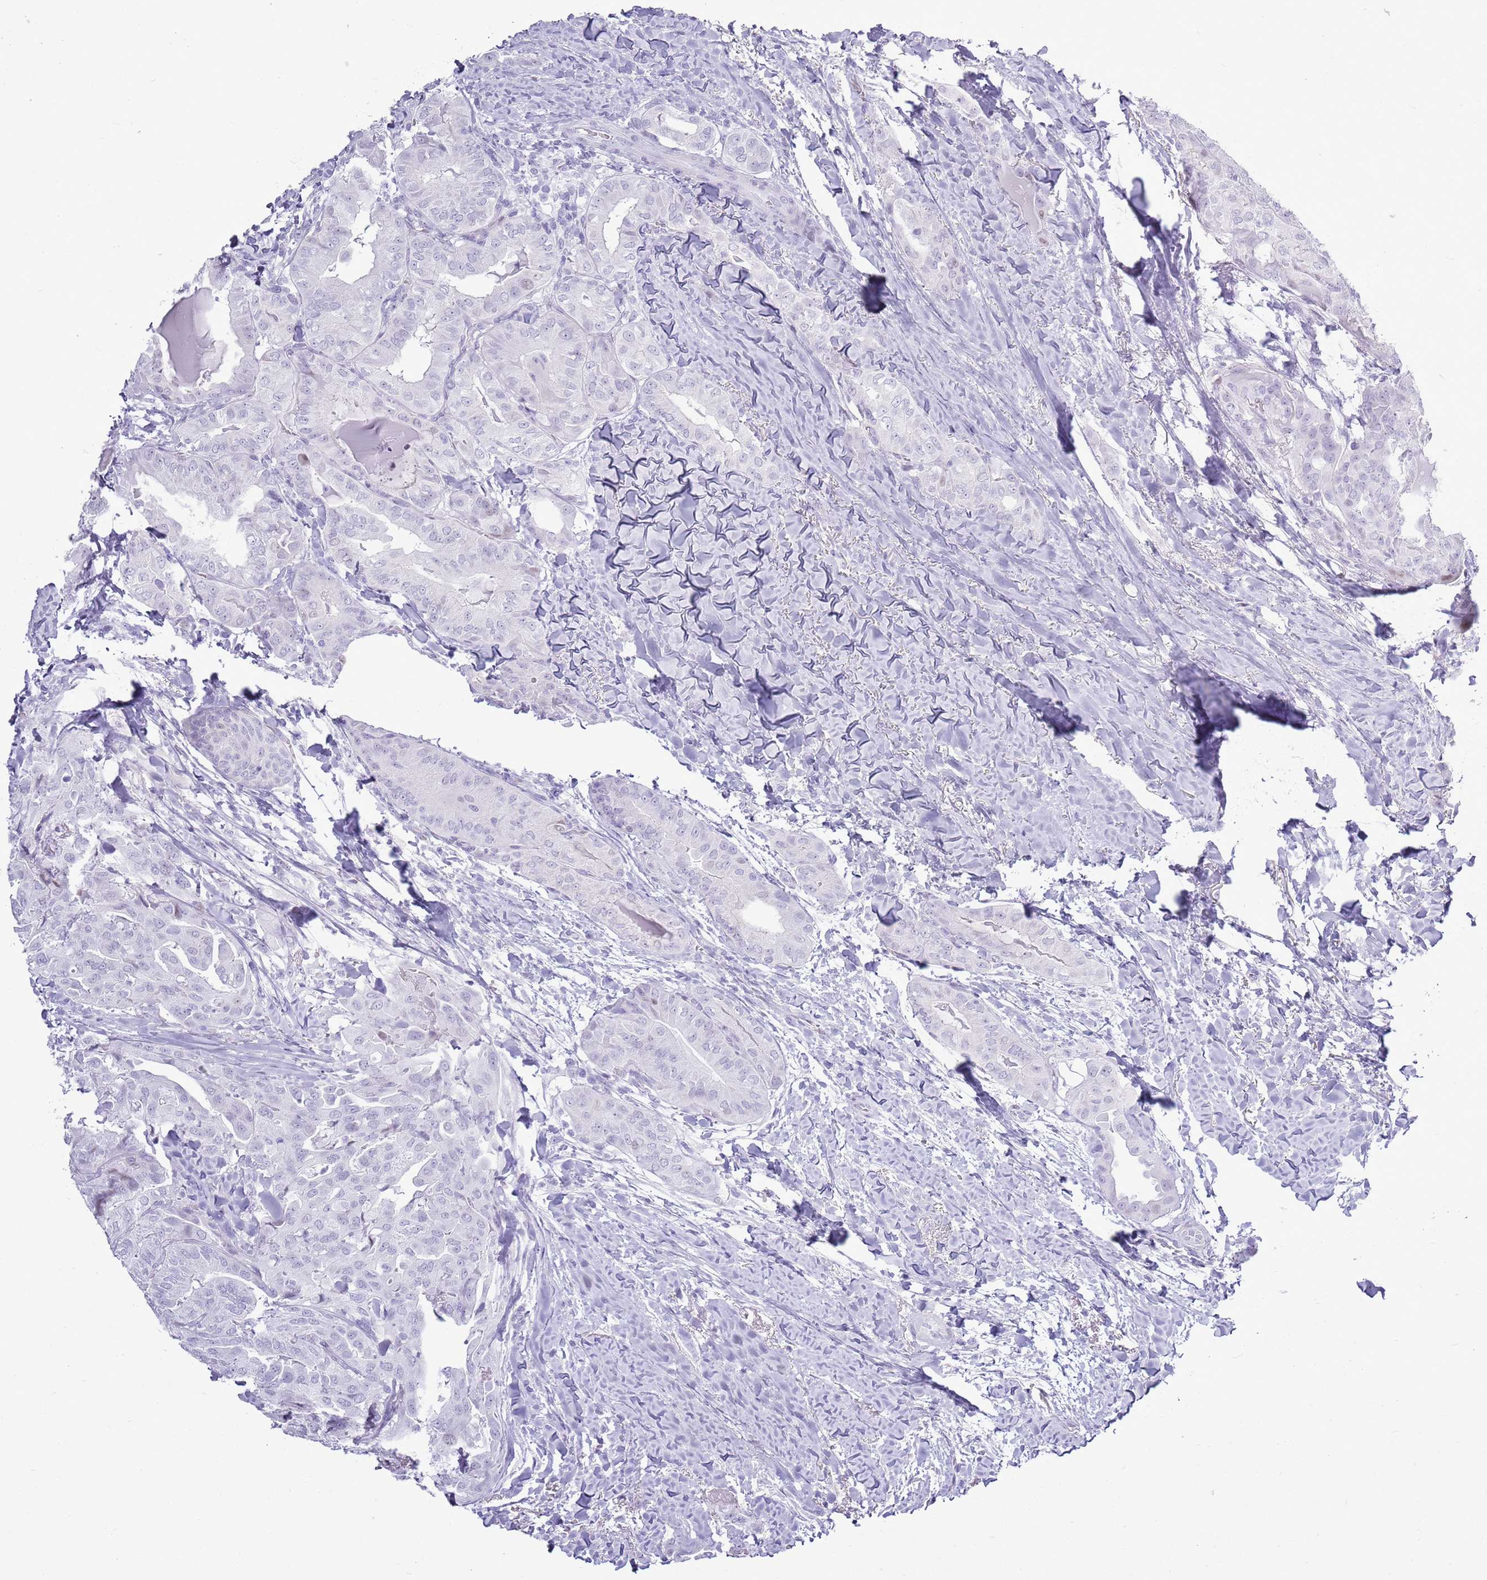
{"staining": {"intensity": "negative", "quantity": "none", "location": "none"}, "tissue": "thyroid cancer", "cell_type": "Tumor cells", "image_type": "cancer", "snomed": [{"axis": "morphology", "description": "Papillary adenocarcinoma, NOS"}, {"axis": "topography", "description": "Thyroid gland"}], "caption": "DAB (3,3'-diaminobenzidine) immunohistochemical staining of papillary adenocarcinoma (thyroid) demonstrates no significant expression in tumor cells.", "gene": "ASIP", "patient": {"sex": "female", "age": 68}}